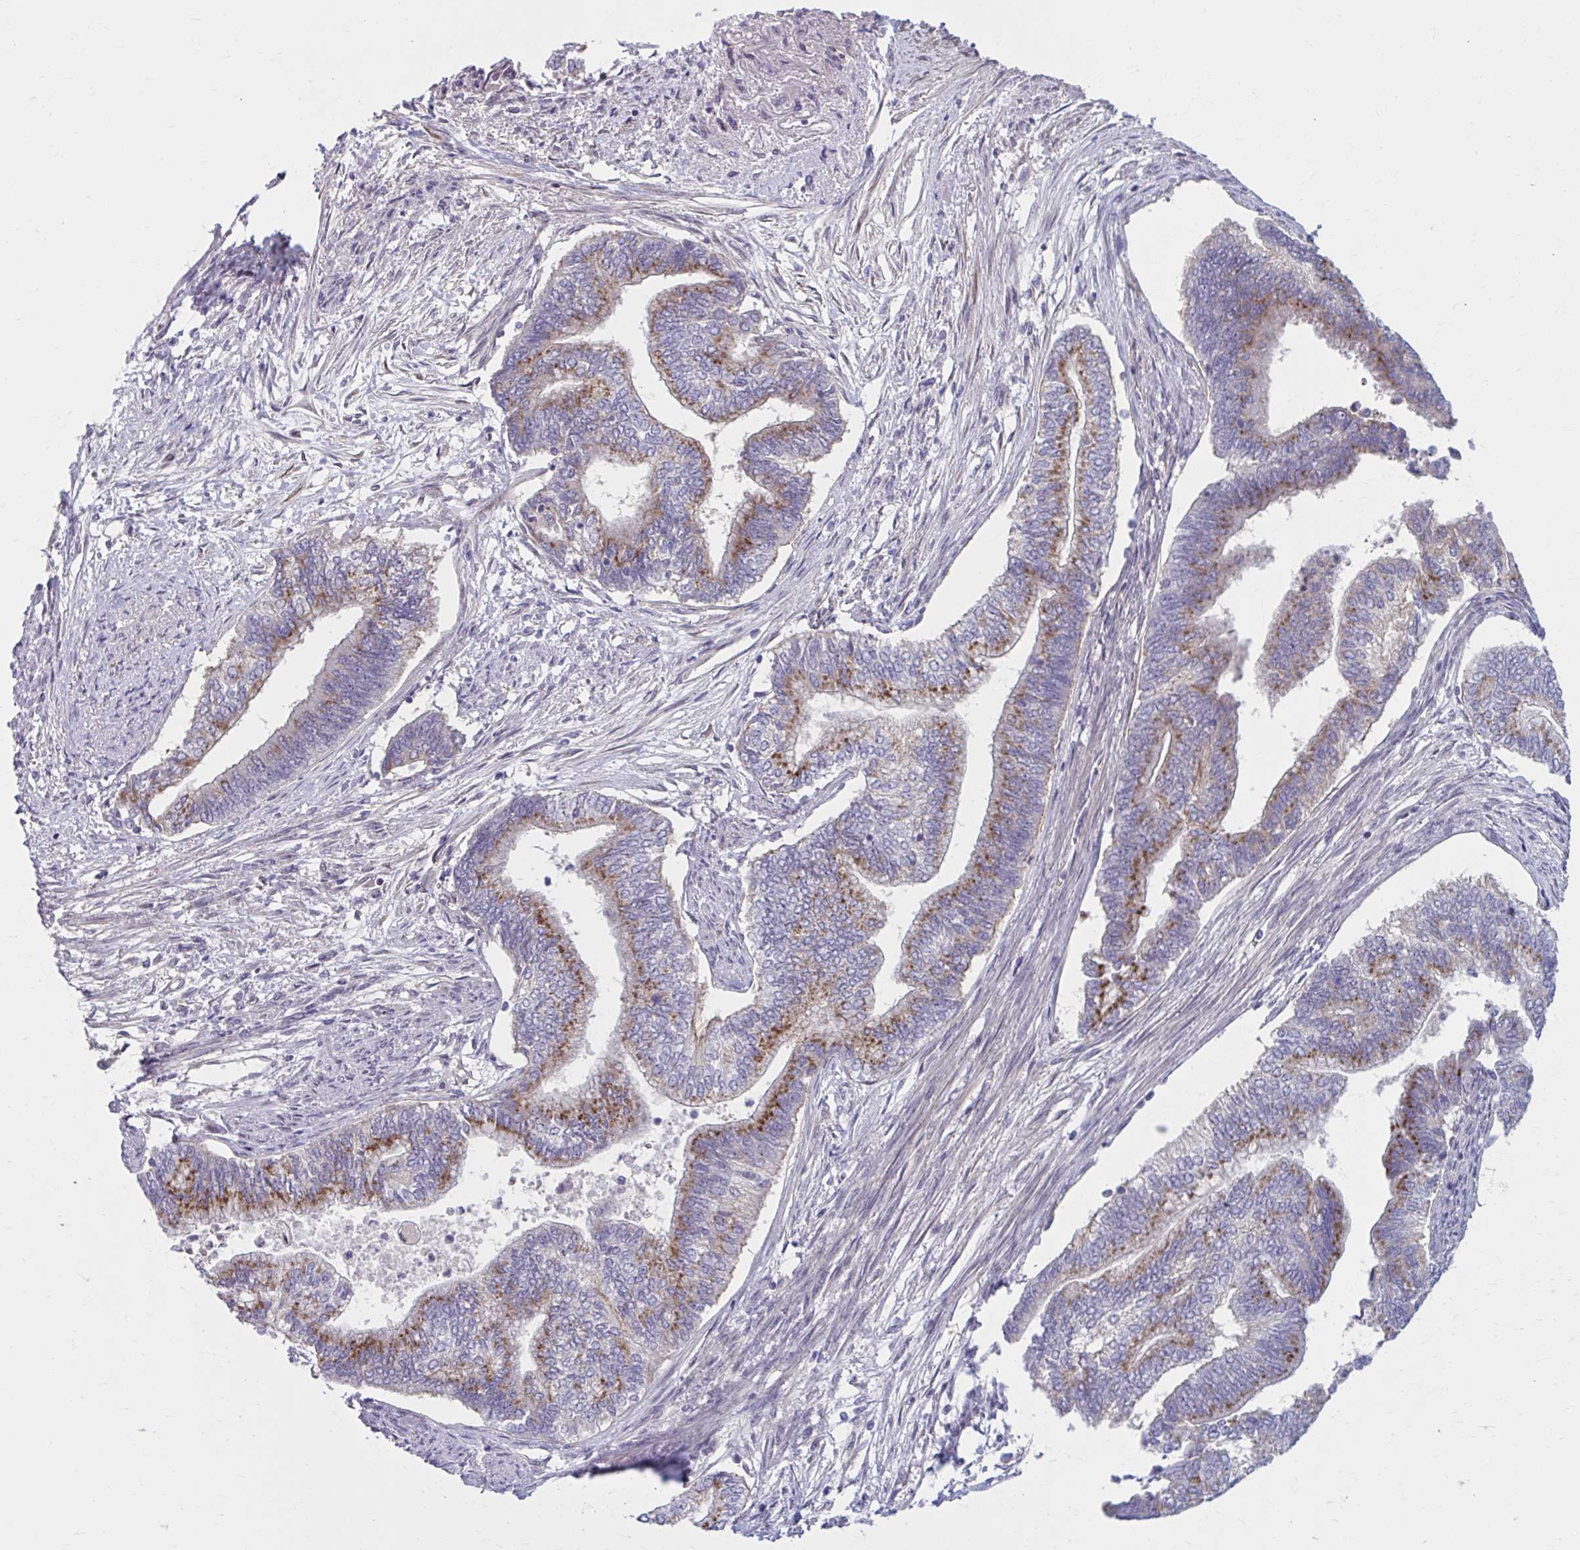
{"staining": {"intensity": "moderate", "quantity": ">75%", "location": "cytoplasmic/membranous"}, "tissue": "endometrial cancer", "cell_type": "Tumor cells", "image_type": "cancer", "snomed": [{"axis": "morphology", "description": "Adenocarcinoma, NOS"}, {"axis": "topography", "description": "Endometrium"}], "caption": "This photomicrograph shows endometrial cancer (adenocarcinoma) stained with IHC to label a protein in brown. The cytoplasmic/membranous of tumor cells show moderate positivity for the protein. Nuclei are counter-stained blue.", "gene": "CHST3", "patient": {"sex": "female", "age": 65}}